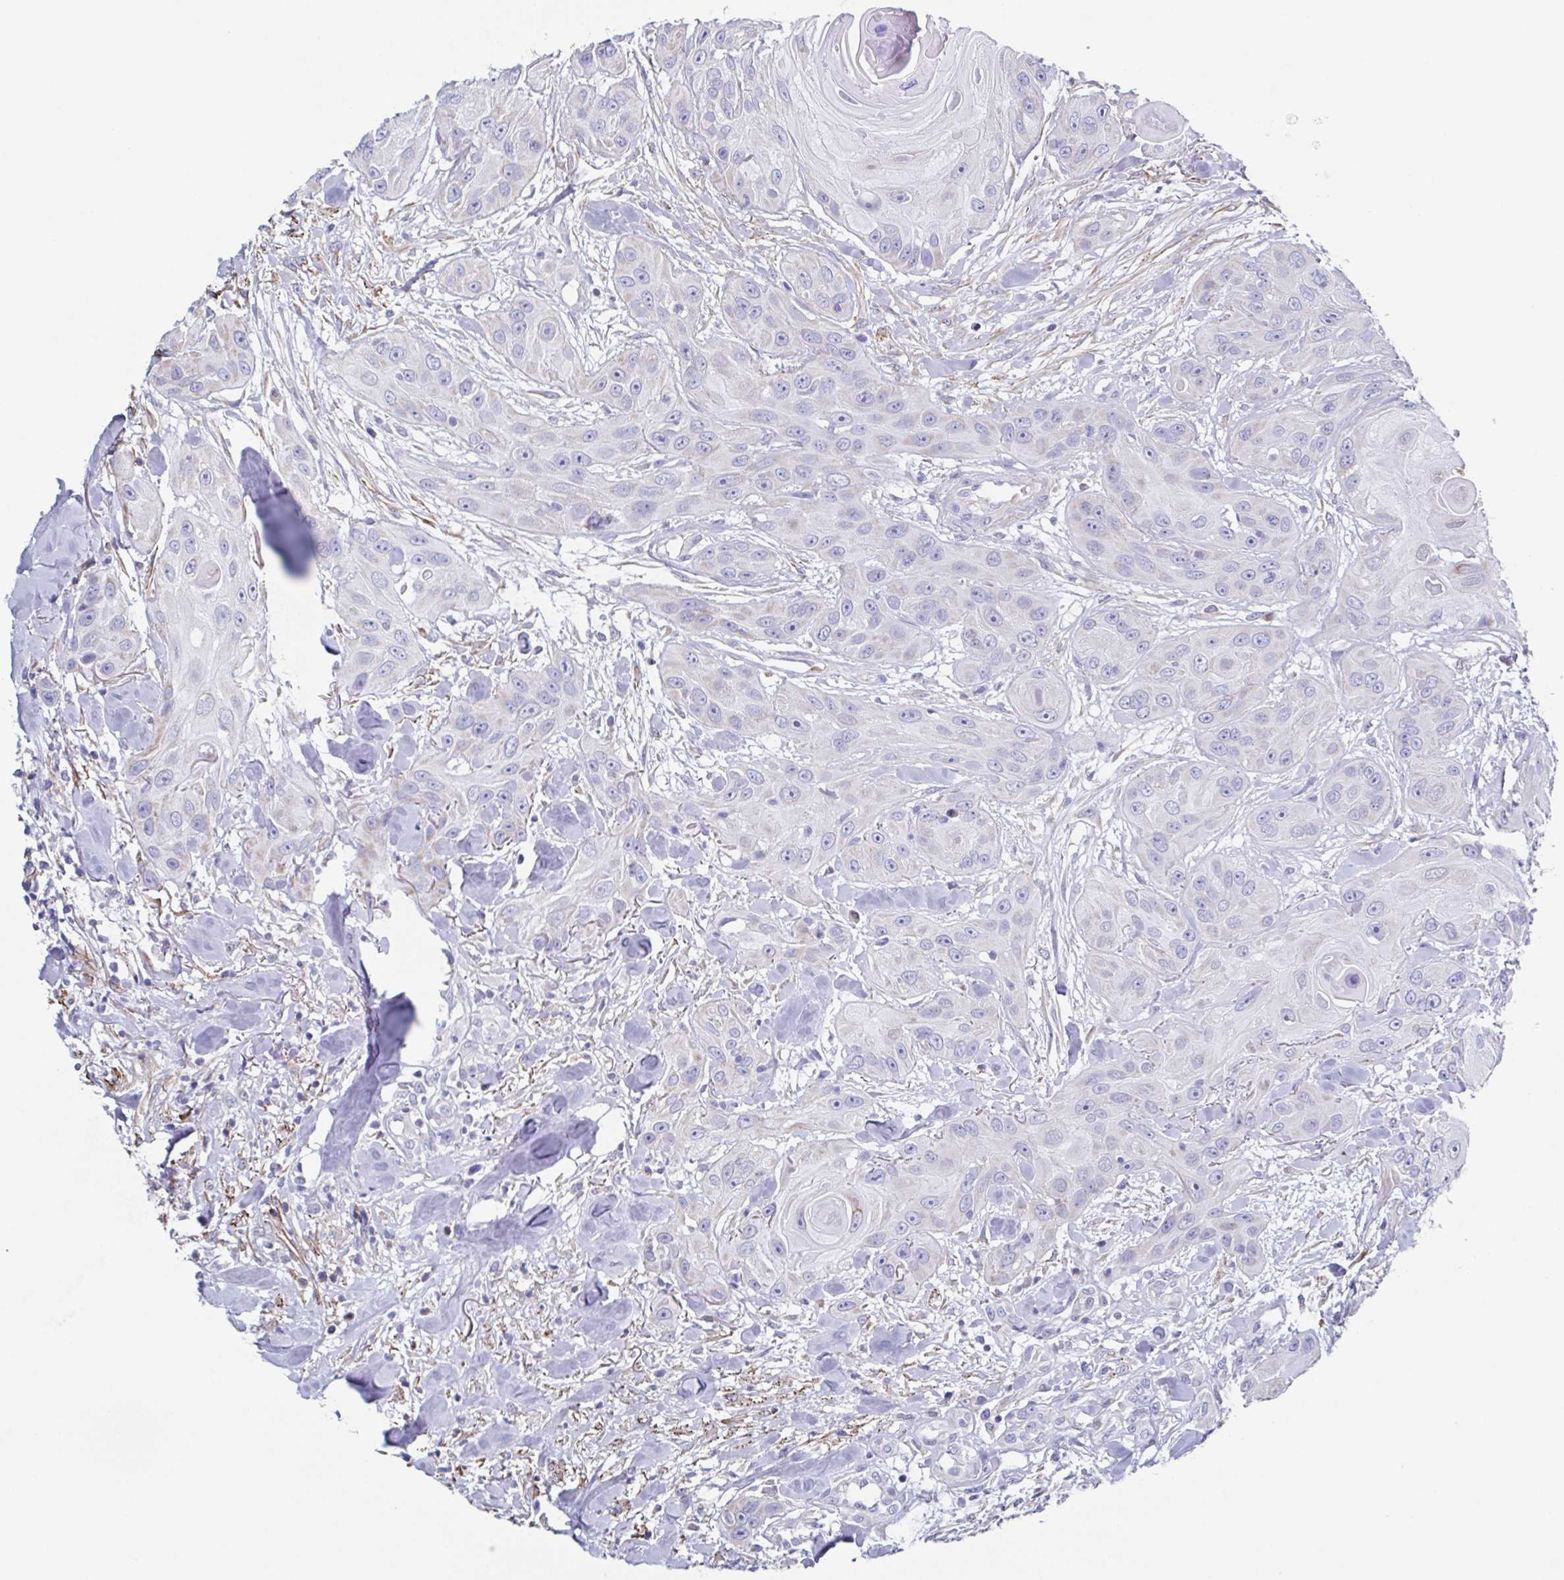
{"staining": {"intensity": "negative", "quantity": "none", "location": "none"}, "tissue": "head and neck cancer", "cell_type": "Tumor cells", "image_type": "cancer", "snomed": [{"axis": "morphology", "description": "Squamous cell carcinoma, NOS"}, {"axis": "topography", "description": "Oral tissue"}, {"axis": "topography", "description": "Head-Neck"}], "caption": "Tumor cells show no significant expression in head and neck cancer.", "gene": "PBOV1", "patient": {"sex": "male", "age": 77}}